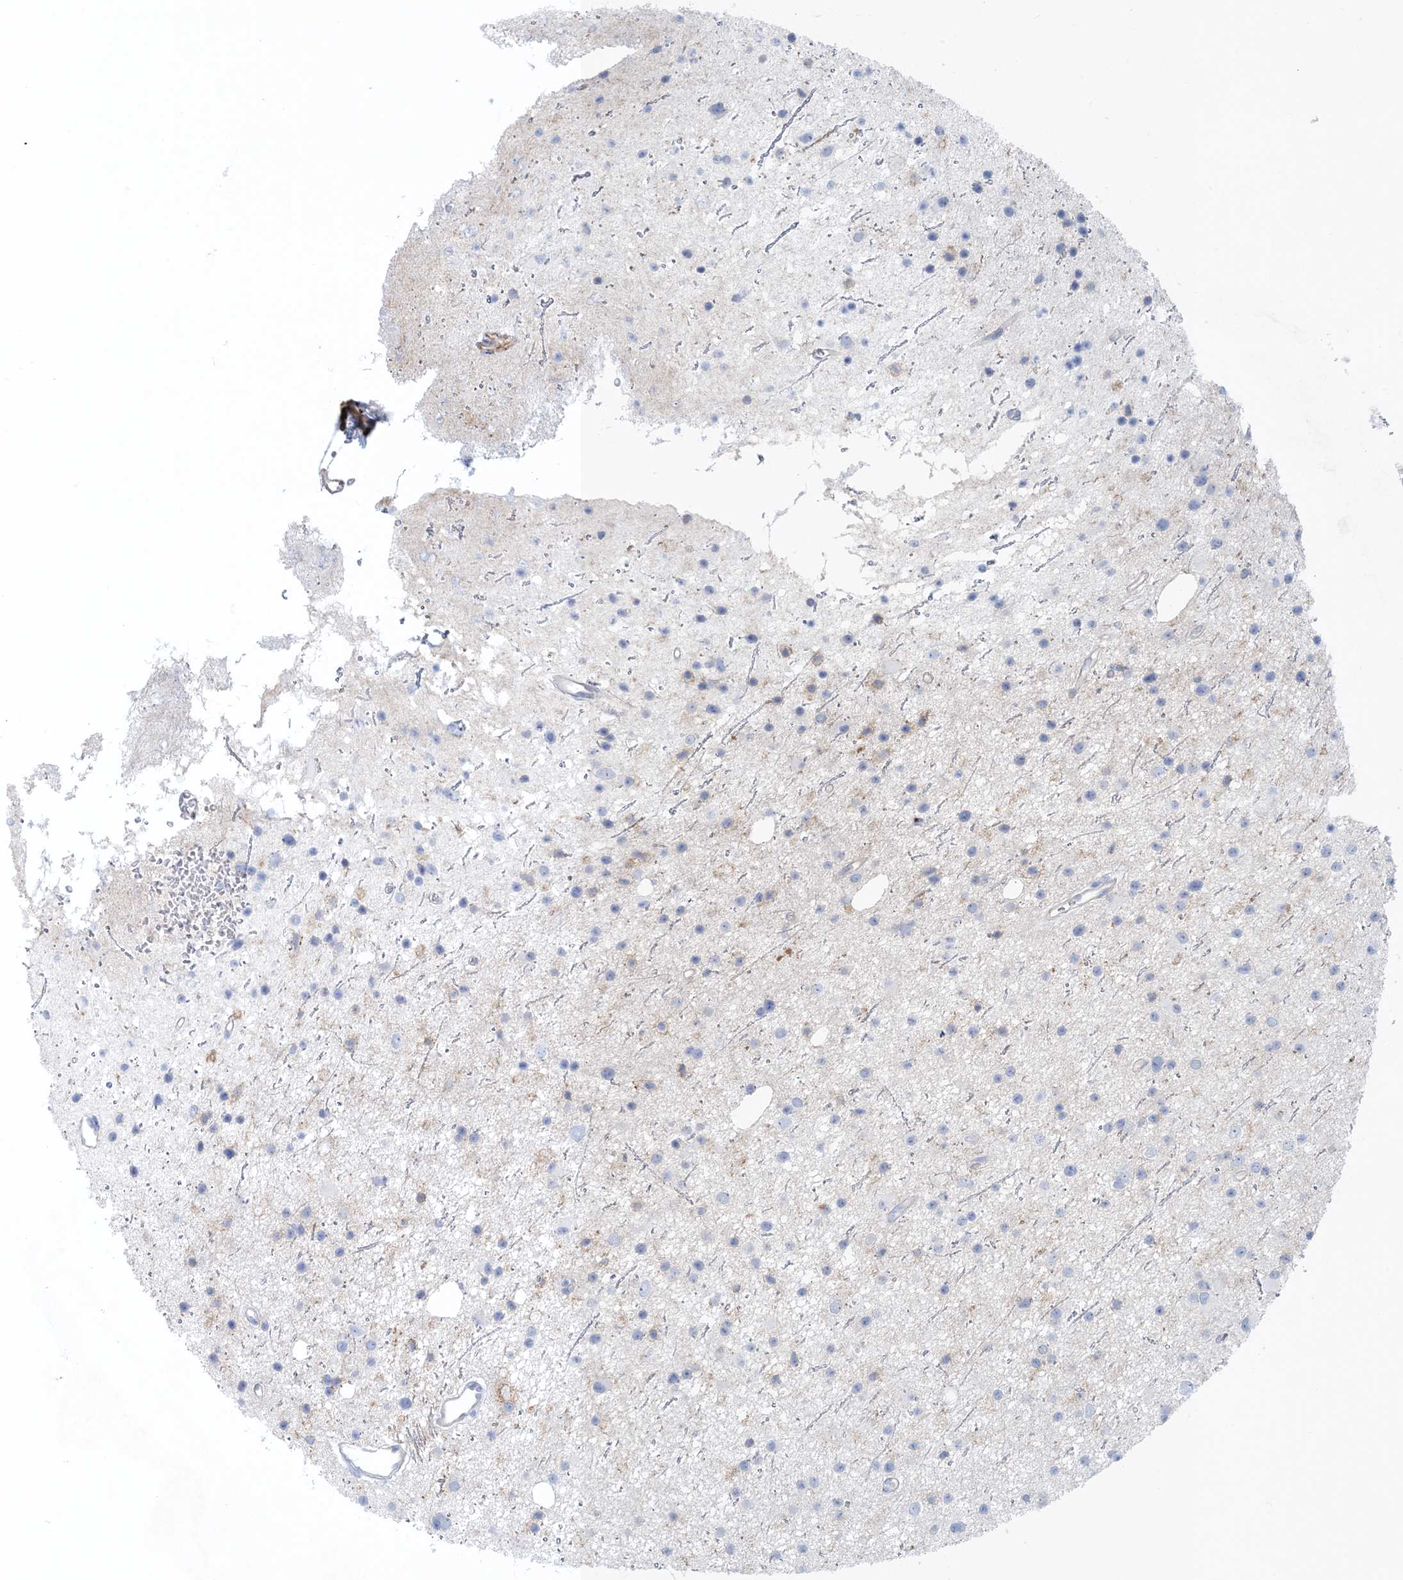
{"staining": {"intensity": "negative", "quantity": "none", "location": "none"}, "tissue": "glioma", "cell_type": "Tumor cells", "image_type": "cancer", "snomed": [{"axis": "morphology", "description": "Glioma, malignant, Low grade"}, {"axis": "topography", "description": "Cerebral cortex"}], "caption": "IHC micrograph of neoplastic tissue: human low-grade glioma (malignant) stained with DAB shows no significant protein positivity in tumor cells.", "gene": "SHANK1", "patient": {"sex": "female", "age": 39}}